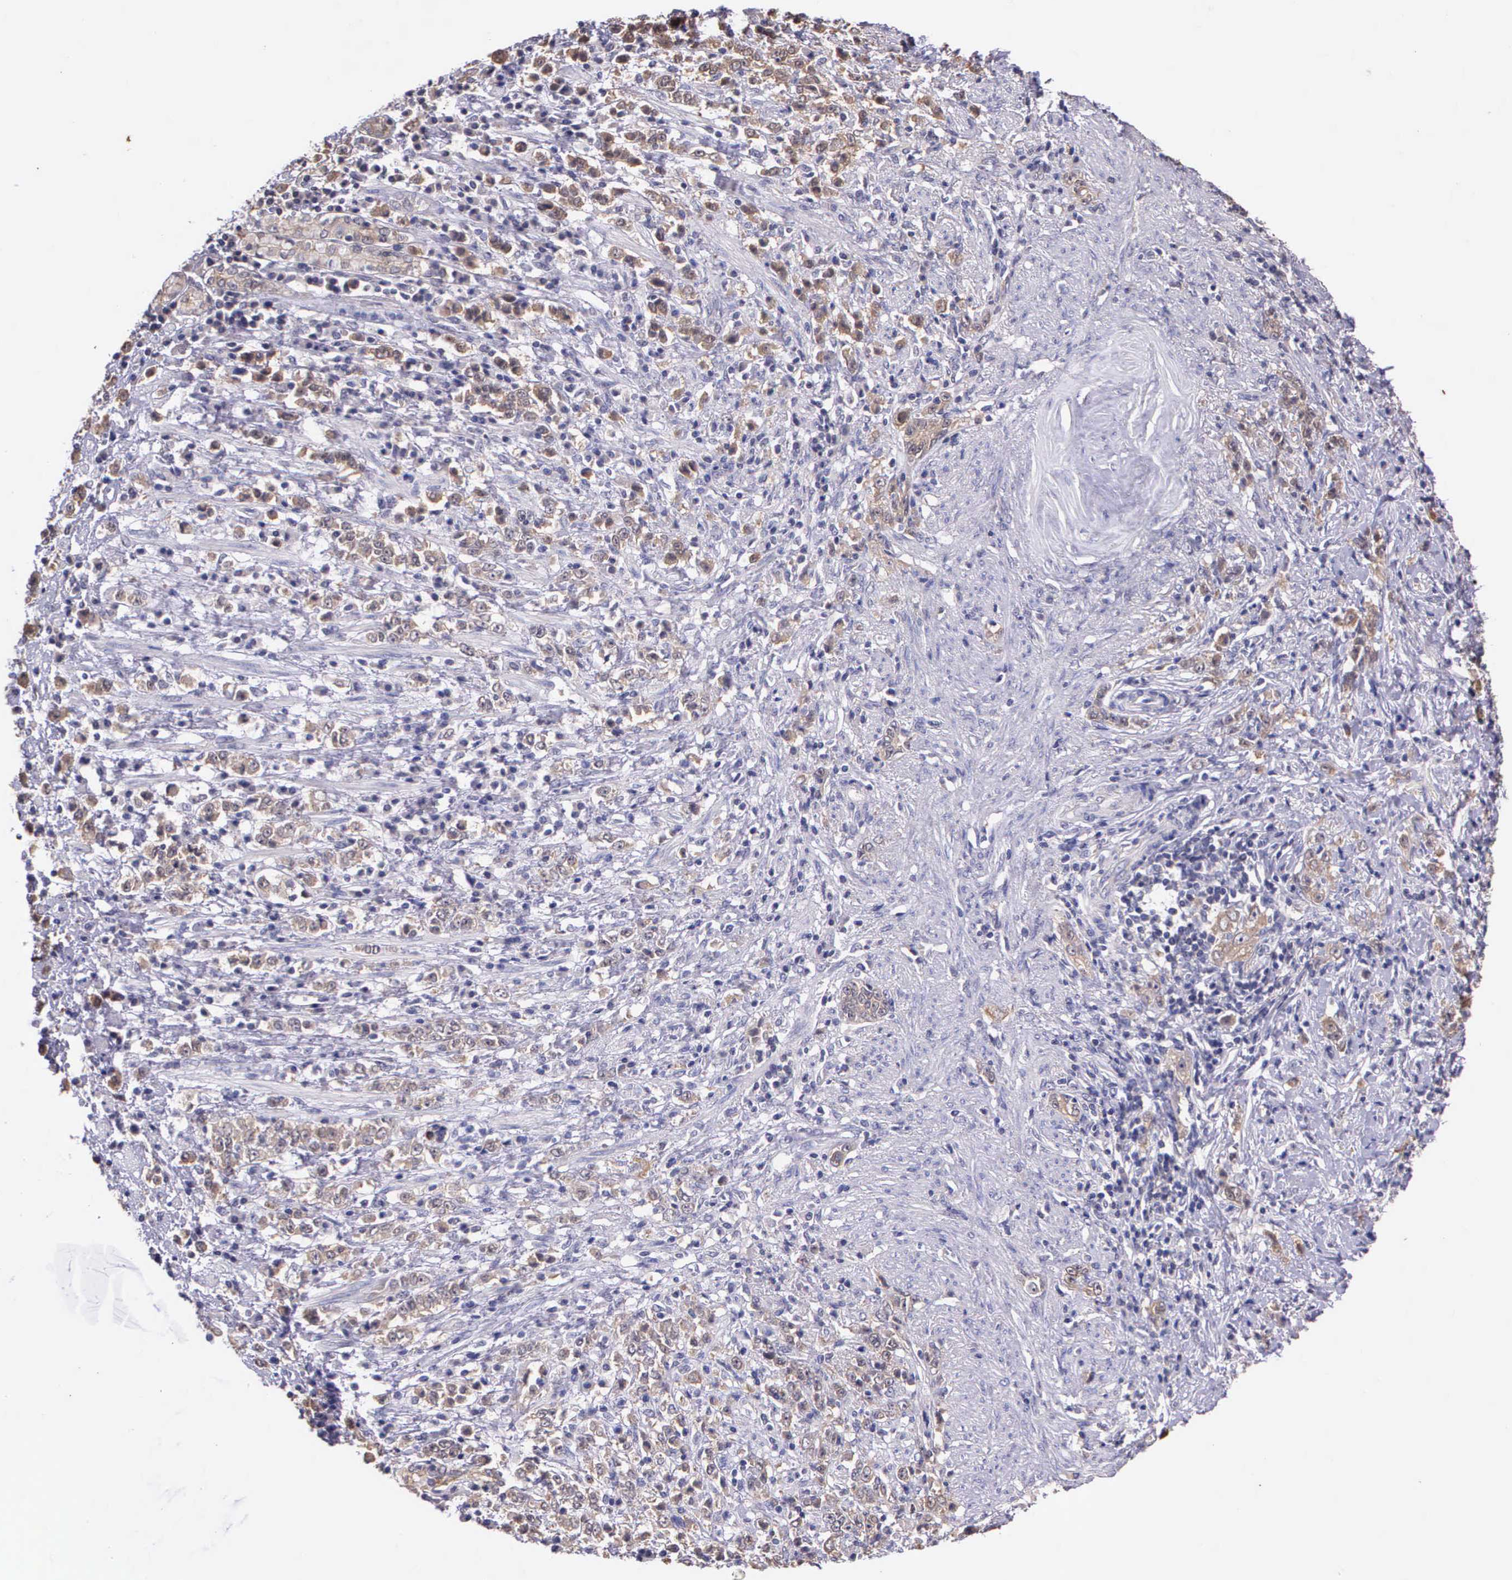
{"staining": {"intensity": "weak", "quantity": "25%-75%", "location": "cytoplasmic/membranous"}, "tissue": "stomach cancer", "cell_type": "Tumor cells", "image_type": "cancer", "snomed": [{"axis": "morphology", "description": "Adenocarcinoma, NOS"}, {"axis": "topography", "description": "Stomach, lower"}], "caption": "A brown stain highlights weak cytoplasmic/membranous positivity of a protein in adenocarcinoma (stomach) tumor cells.", "gene": "IGBP1", "patient": {"sex": "male", "age": 88}}